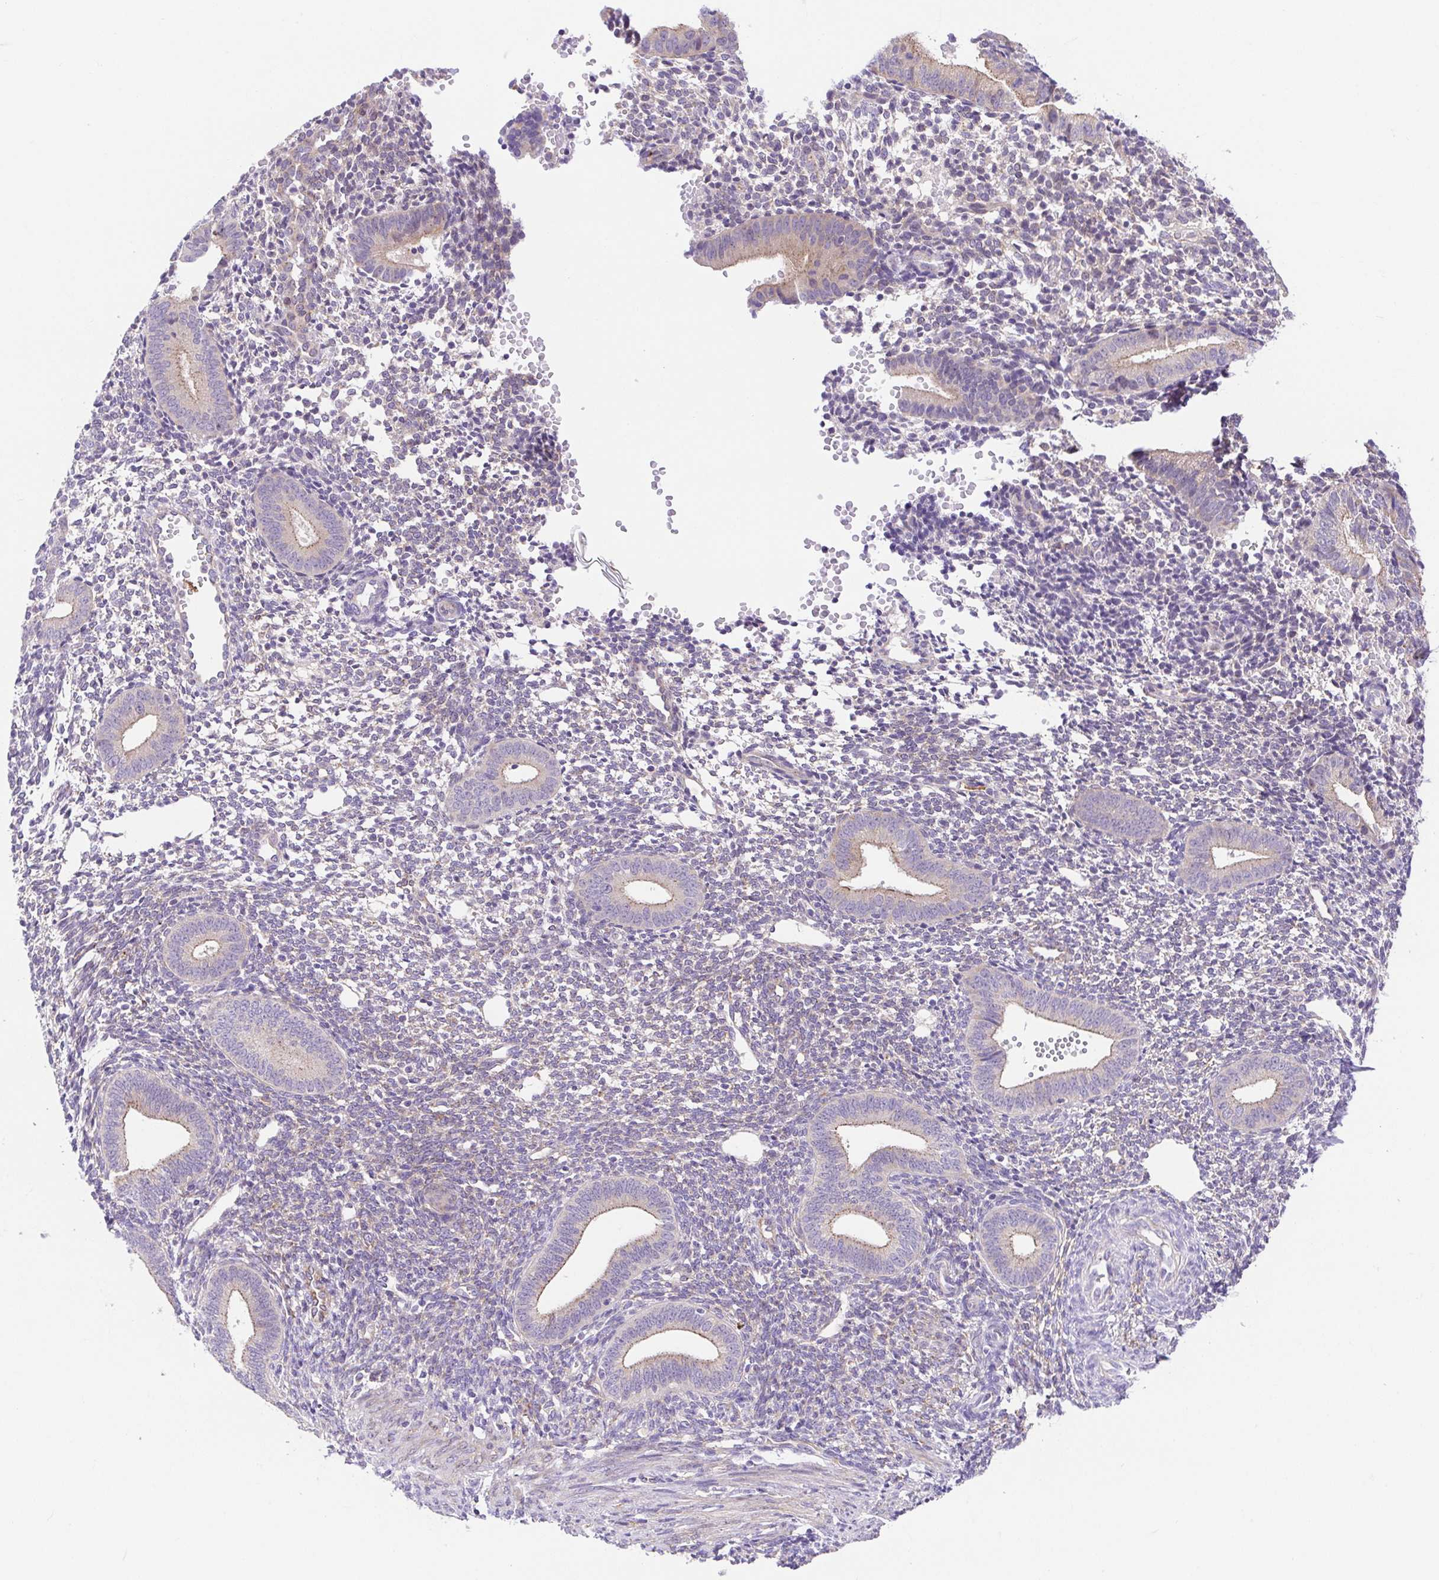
{"staining": {"intensity": "weak", "quantity": "25%-75%", "location": "cytoplasmic/membranous"}, "tissue": "endometrium", "cell_type": "Cells in endometrial stroma", "image_type": "normal", "snomed": [{"axis": "morphology", "description": "Normal tissue, NOS"}, {"axis": "topography", "description": "Endometrium"}], "caption": "Immunohistochemical staining of benign endometrium exhibits 25%-75% levels of weak cytoplasmic/membranous protein positivity in approximately 25%-75% of cells in endometrial stroma.", "gene": "SLC13A1", "patient": {"sex": "female", "age": 40}}